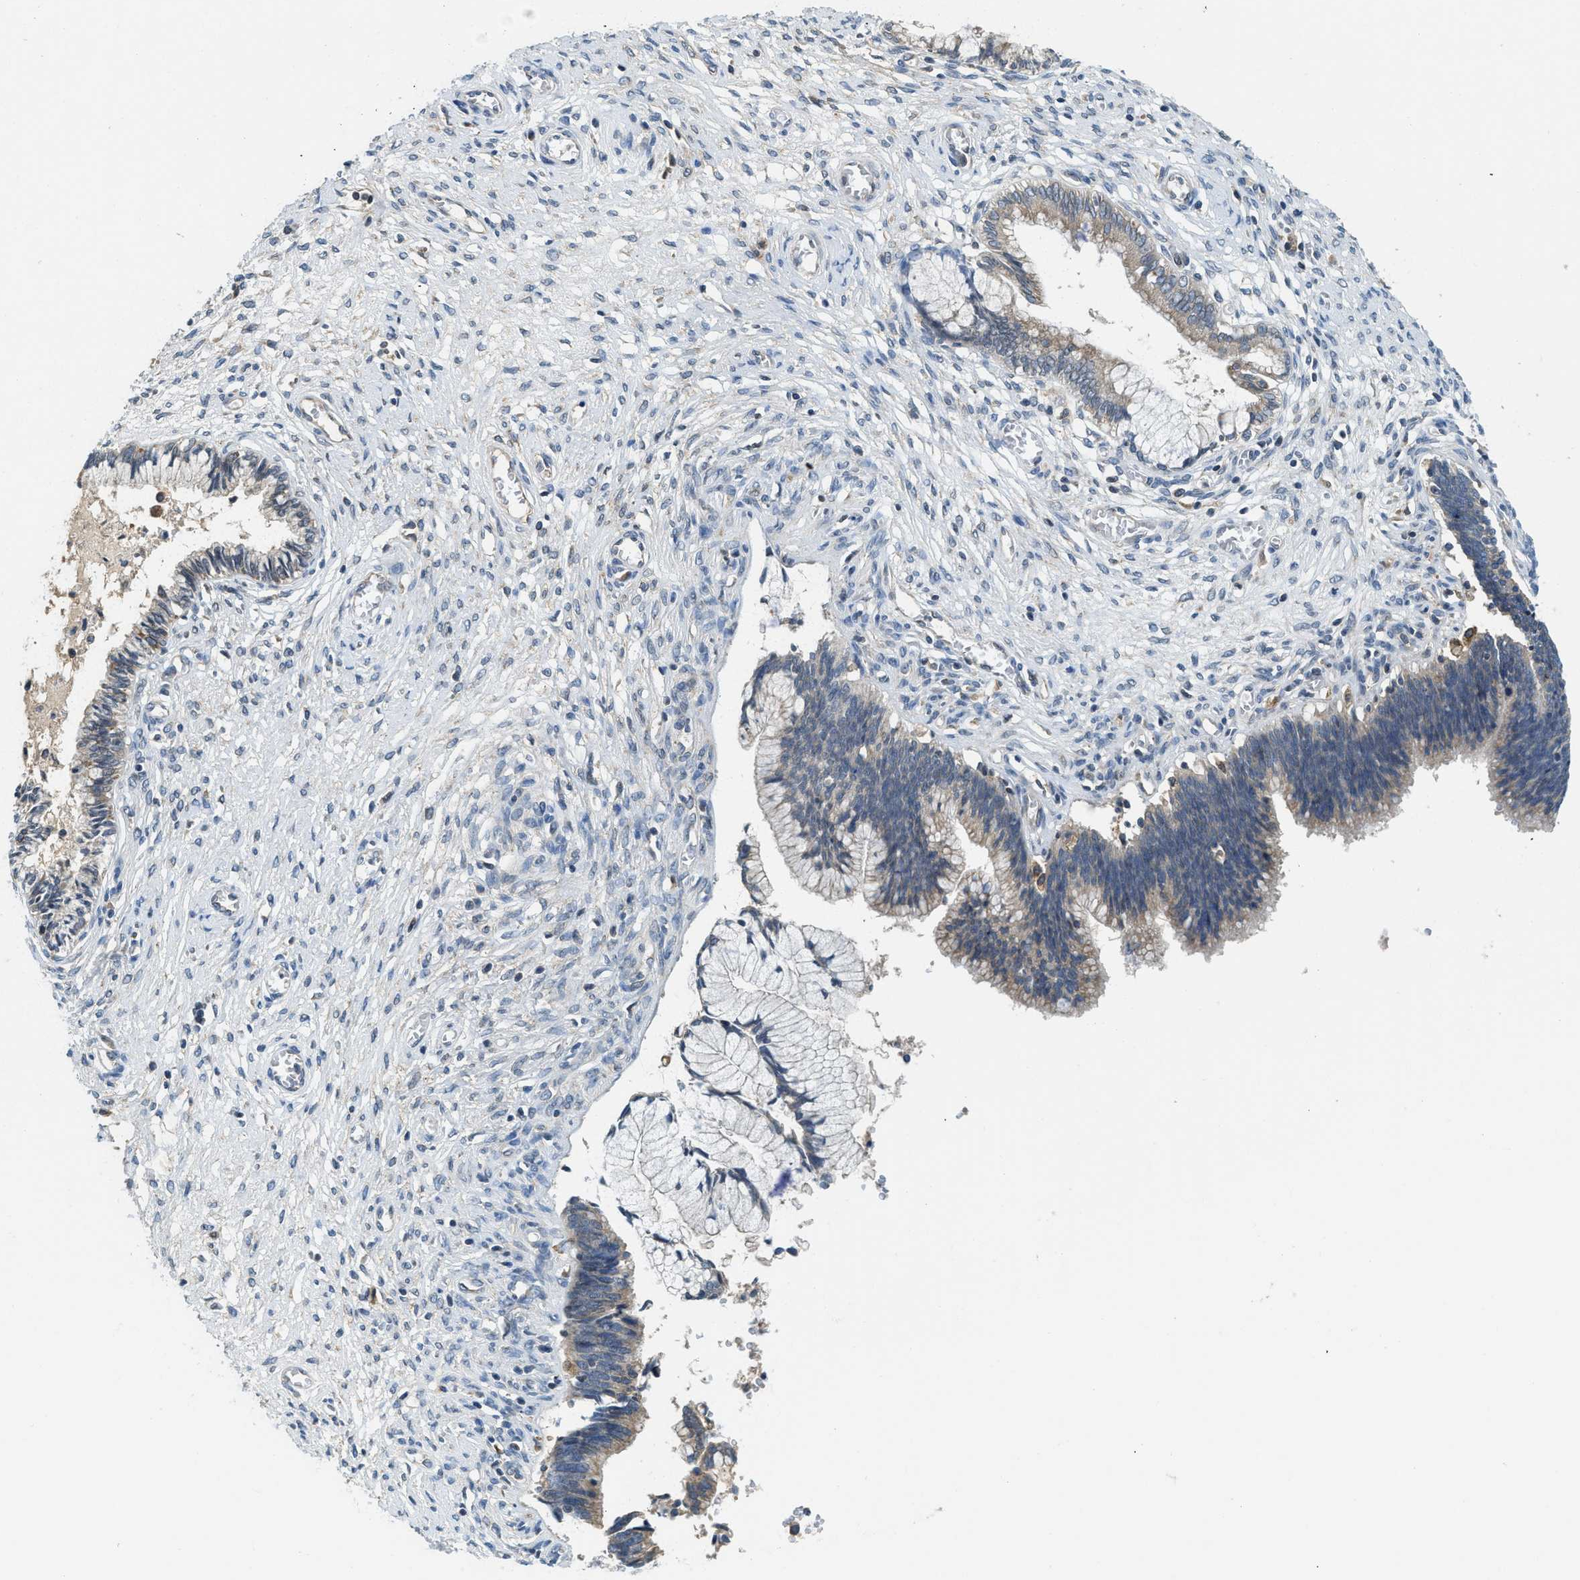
{"staining": {"intensity": "weak", "quantity": ">75%", "location": "cytoplasmic/membranous"}, "tissue": "cervical cancer", "cell_type": "Tumor cells", "image_type": "cancer", "snomed": [{"axis": "morphology", "description": "Adenocarcinoma, NOS"}, {"axis": "topography", "description": "Cervix"}], "caption": "Protein expression by immunohistochemistry (IHC) reveals weak cytoplasmic/membranous positivity in approximately >75% of tumor cells in adenocarcinoma (cervical).", "gene": "BCAP31", "patient": {"sex": "female", "age": 44}}